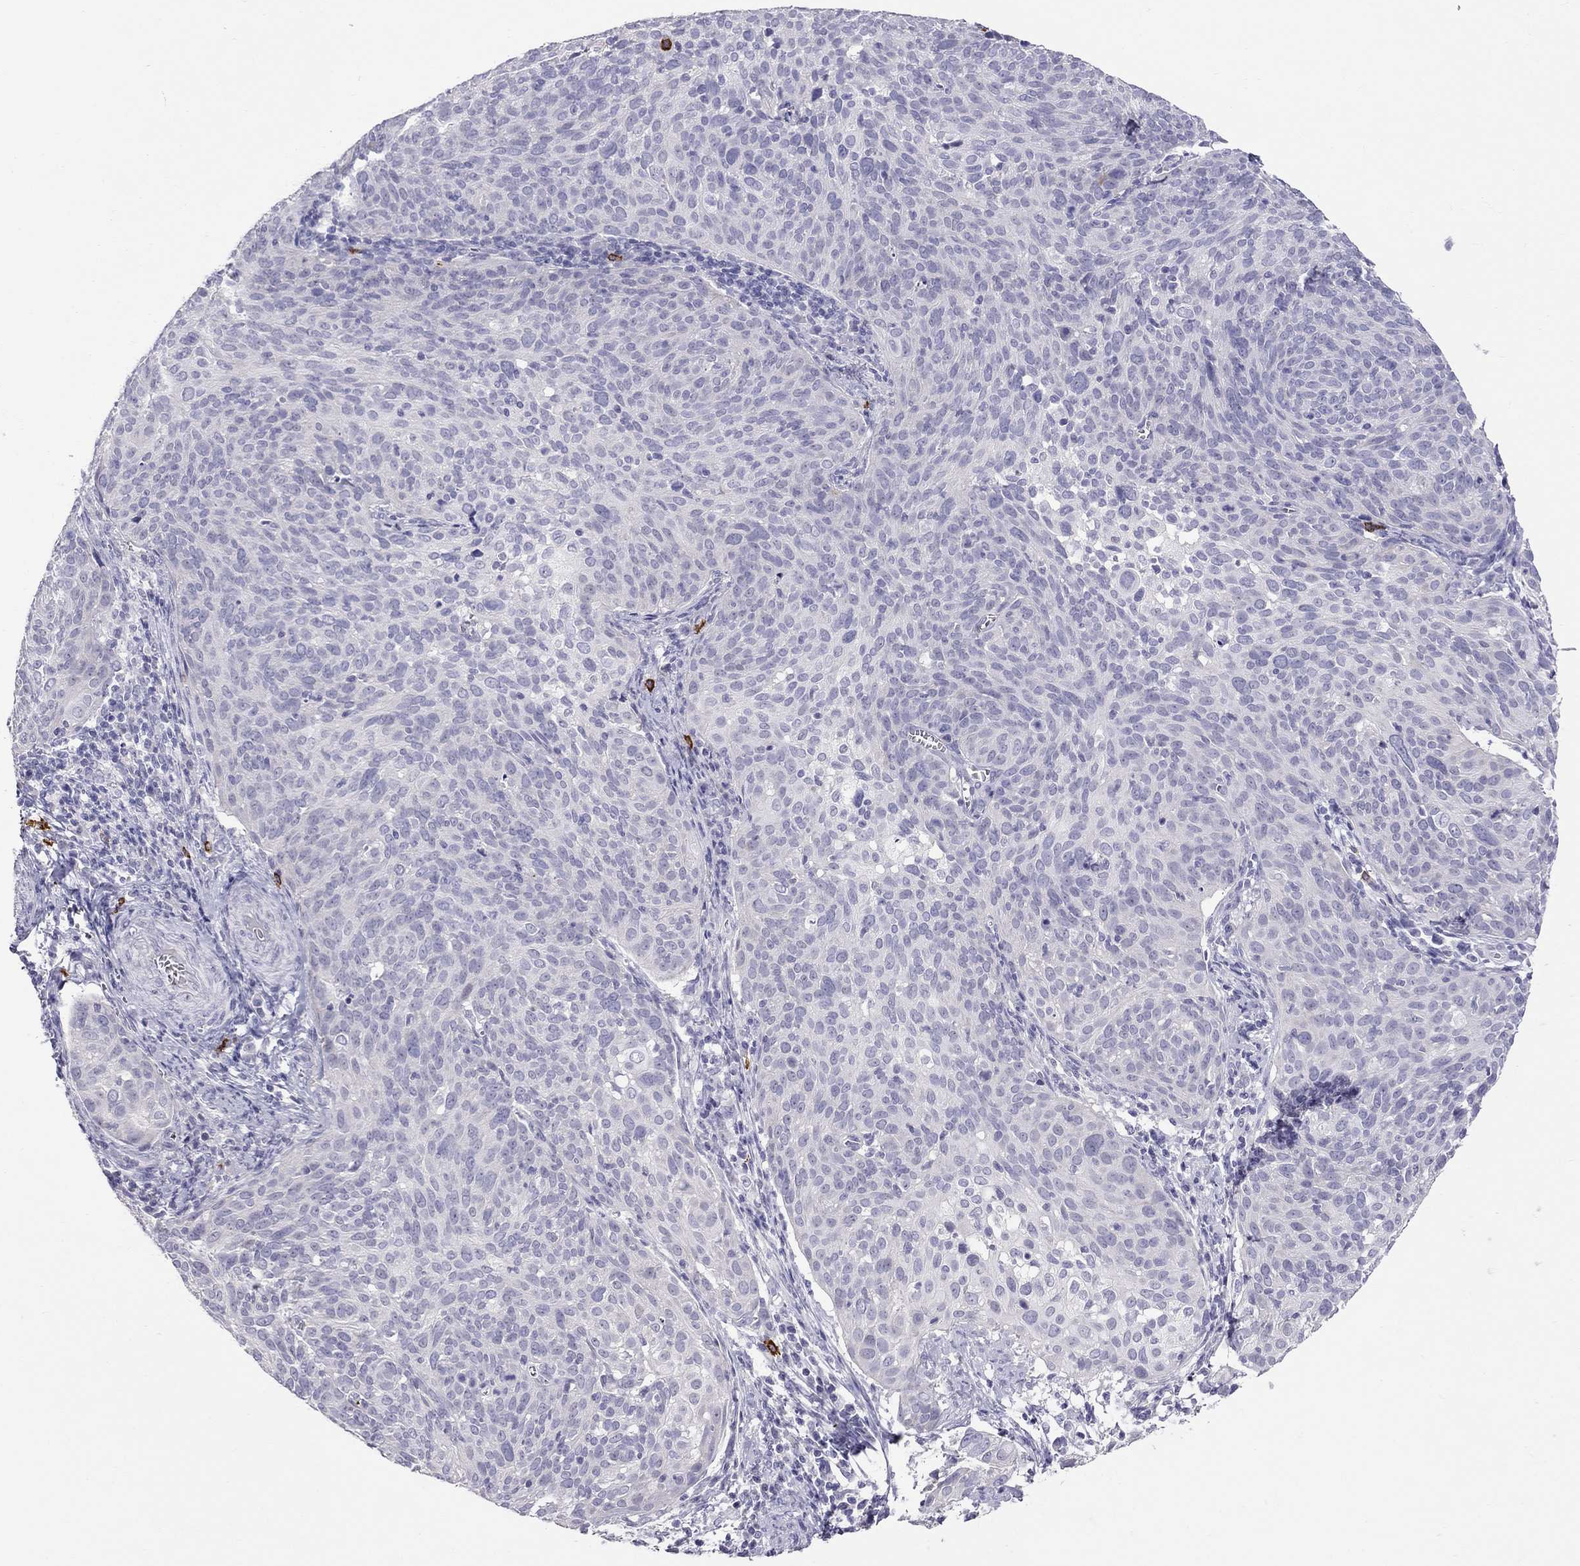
{"staining": {"intensity": "negative", "quantity": "none", "location": "none"}, "tissue": "cervical cancer", "cell_type": "Tumor cells", "image_type": "cancer", "snomed": [{"axis": "morphology", "description": "Squamous cell carcinoma, NOS"}, {"axis": "topography", "description": "Cervix"}], "caption": "Immunohistochemistry (IHC) photomicrograph of neoplastic tissue: squamous cell carcinoma (cervical) stained with DAB (3,3'-diaminobenzidine) reveals no significant protein positivity in tumor cells.", "gene": "IL17REL", "patient": {"sex": "female", "age": 39}}